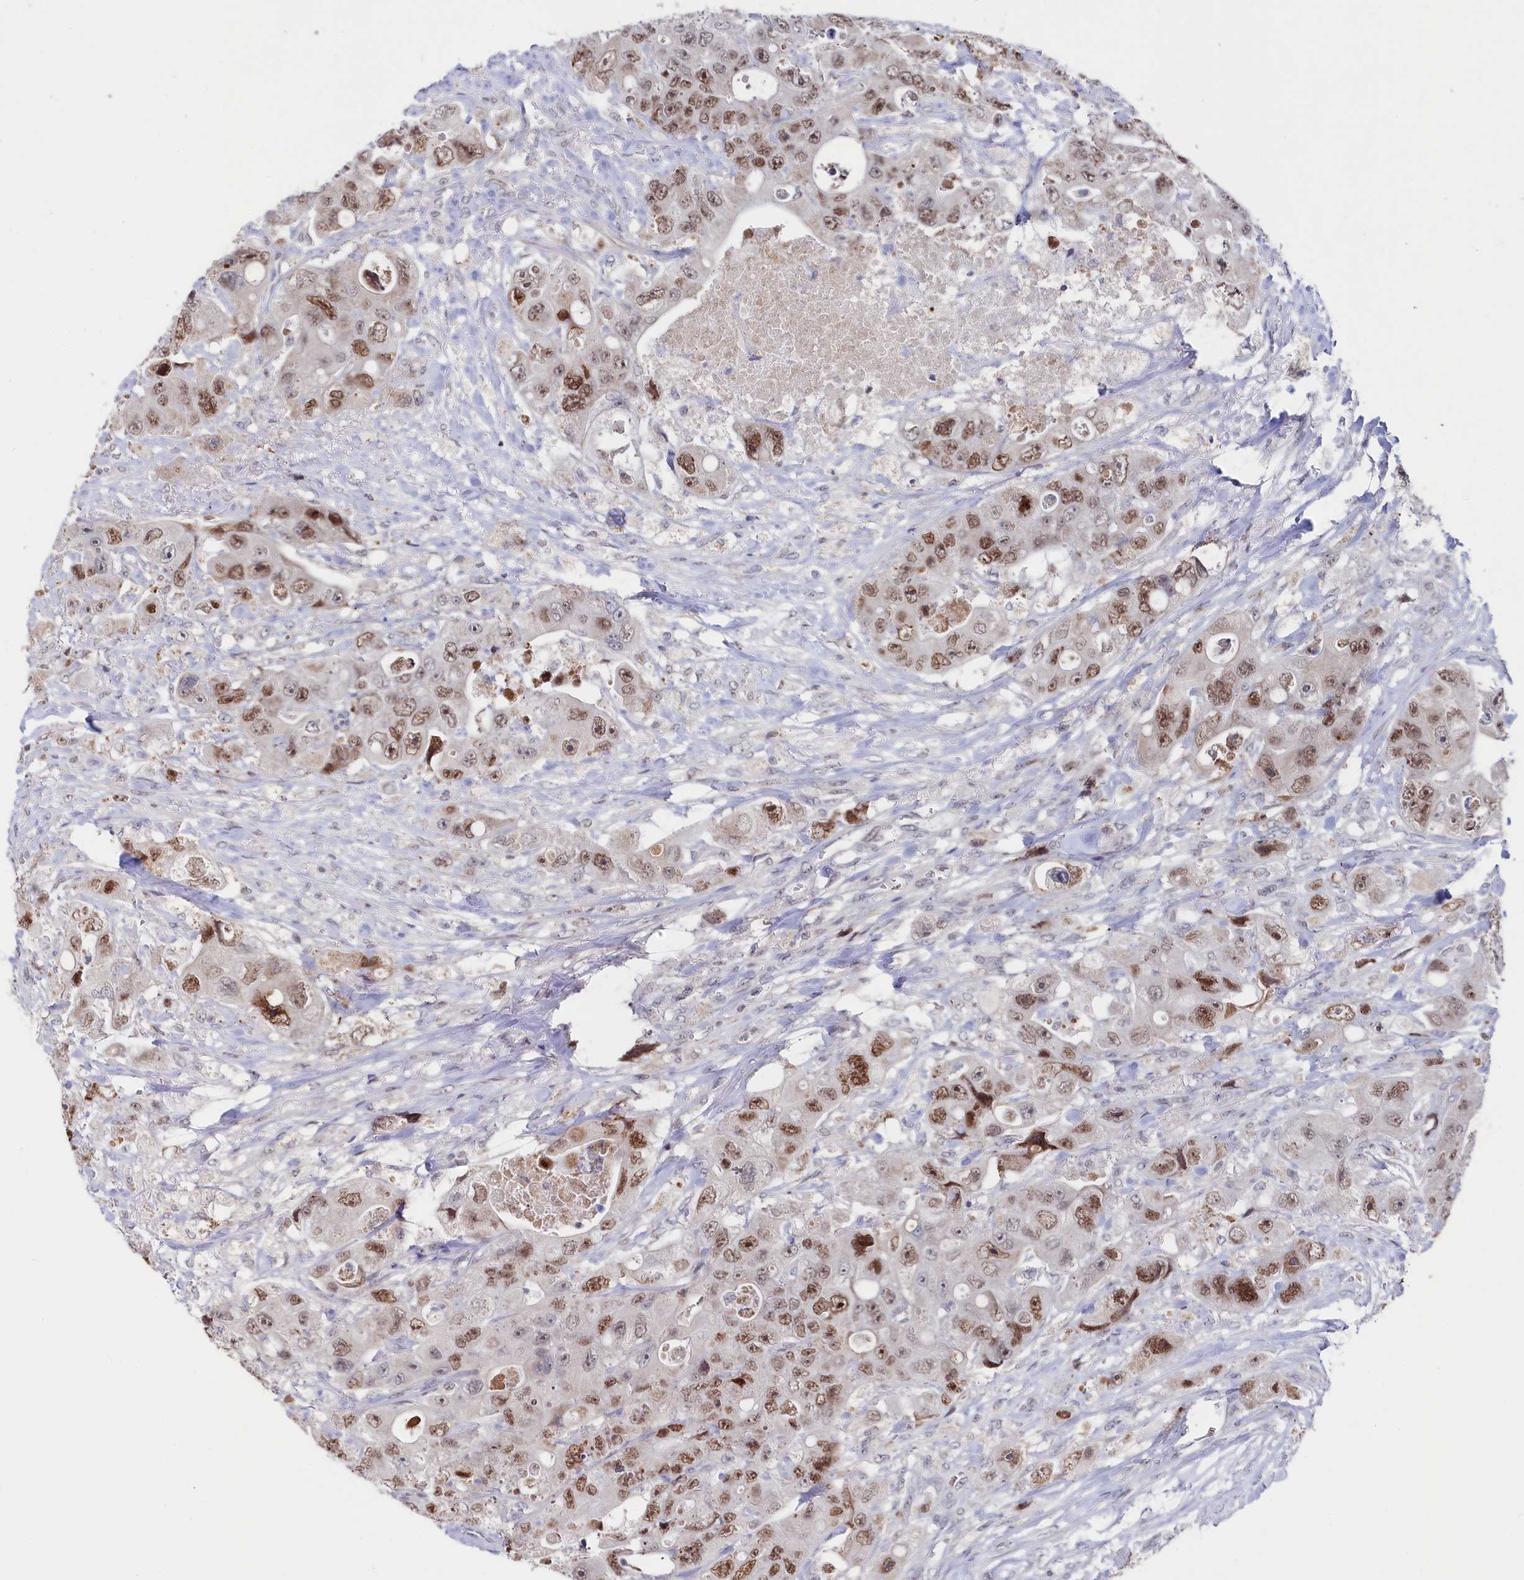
{"staining": {"intensity": "moderate", "quantity": ">75%", "location": "nuclear"}, "tissue": "colorectal cancer", "cell_type": "Tumor cells", "image_type": "cancer", "snomed": [{"axis": "morphology", "description": "Adenocarcinoma, NOS"}, {"axis": "topography", "description": "Colon"}], "caption": "This image demonstrates IHC staining of human colorectal cancer (adenocarcinoma), with medium moderate nuclear staining in approximately >75% of tumor cells.", "gene": "TIGD4", "patient": {"sex": "female", "age": 46}}